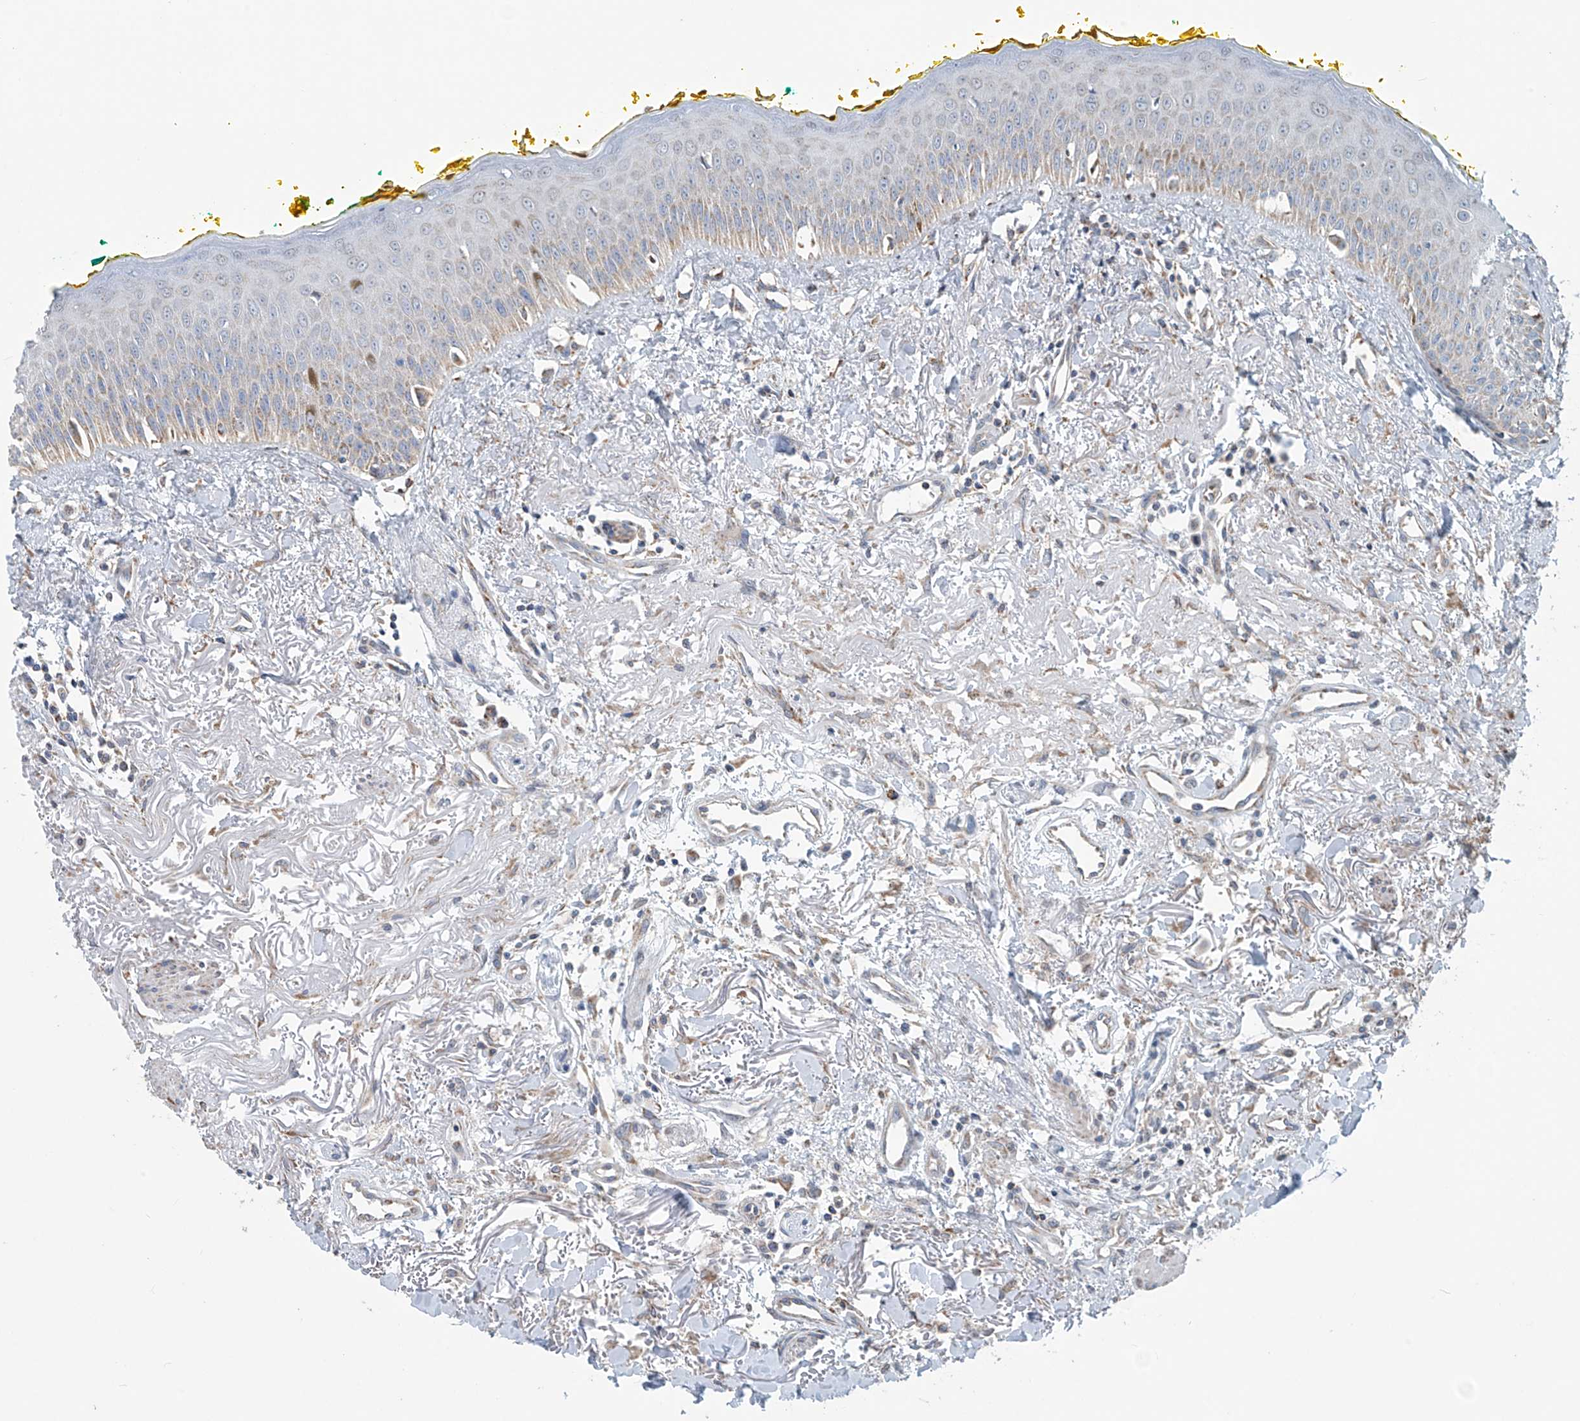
{"staining": {"intensity": "weak", "quantity": "<25%", "location": "cytoplasmic/membranous"}, "tissue": "oral mucosa", "cell_type": "Squamous epithelial cells", "image_type": "normal", "snomed": [{"axis": "morphology", "description": "Normal tissue, NOS"}, {"axis": "topography", "description": "Oral tissue"}], "caption": "This photomicrograph is of normal oral mucosa stained with immunohistochemistry to label a protein in brown with the nuclei are counter-stained blue. There is no positivity in squamous epithelial cells. (DAB immunohistochemistry, high magnification).", "gene": "COMMD1", "patient": {"sex": "female", "age": 70}}